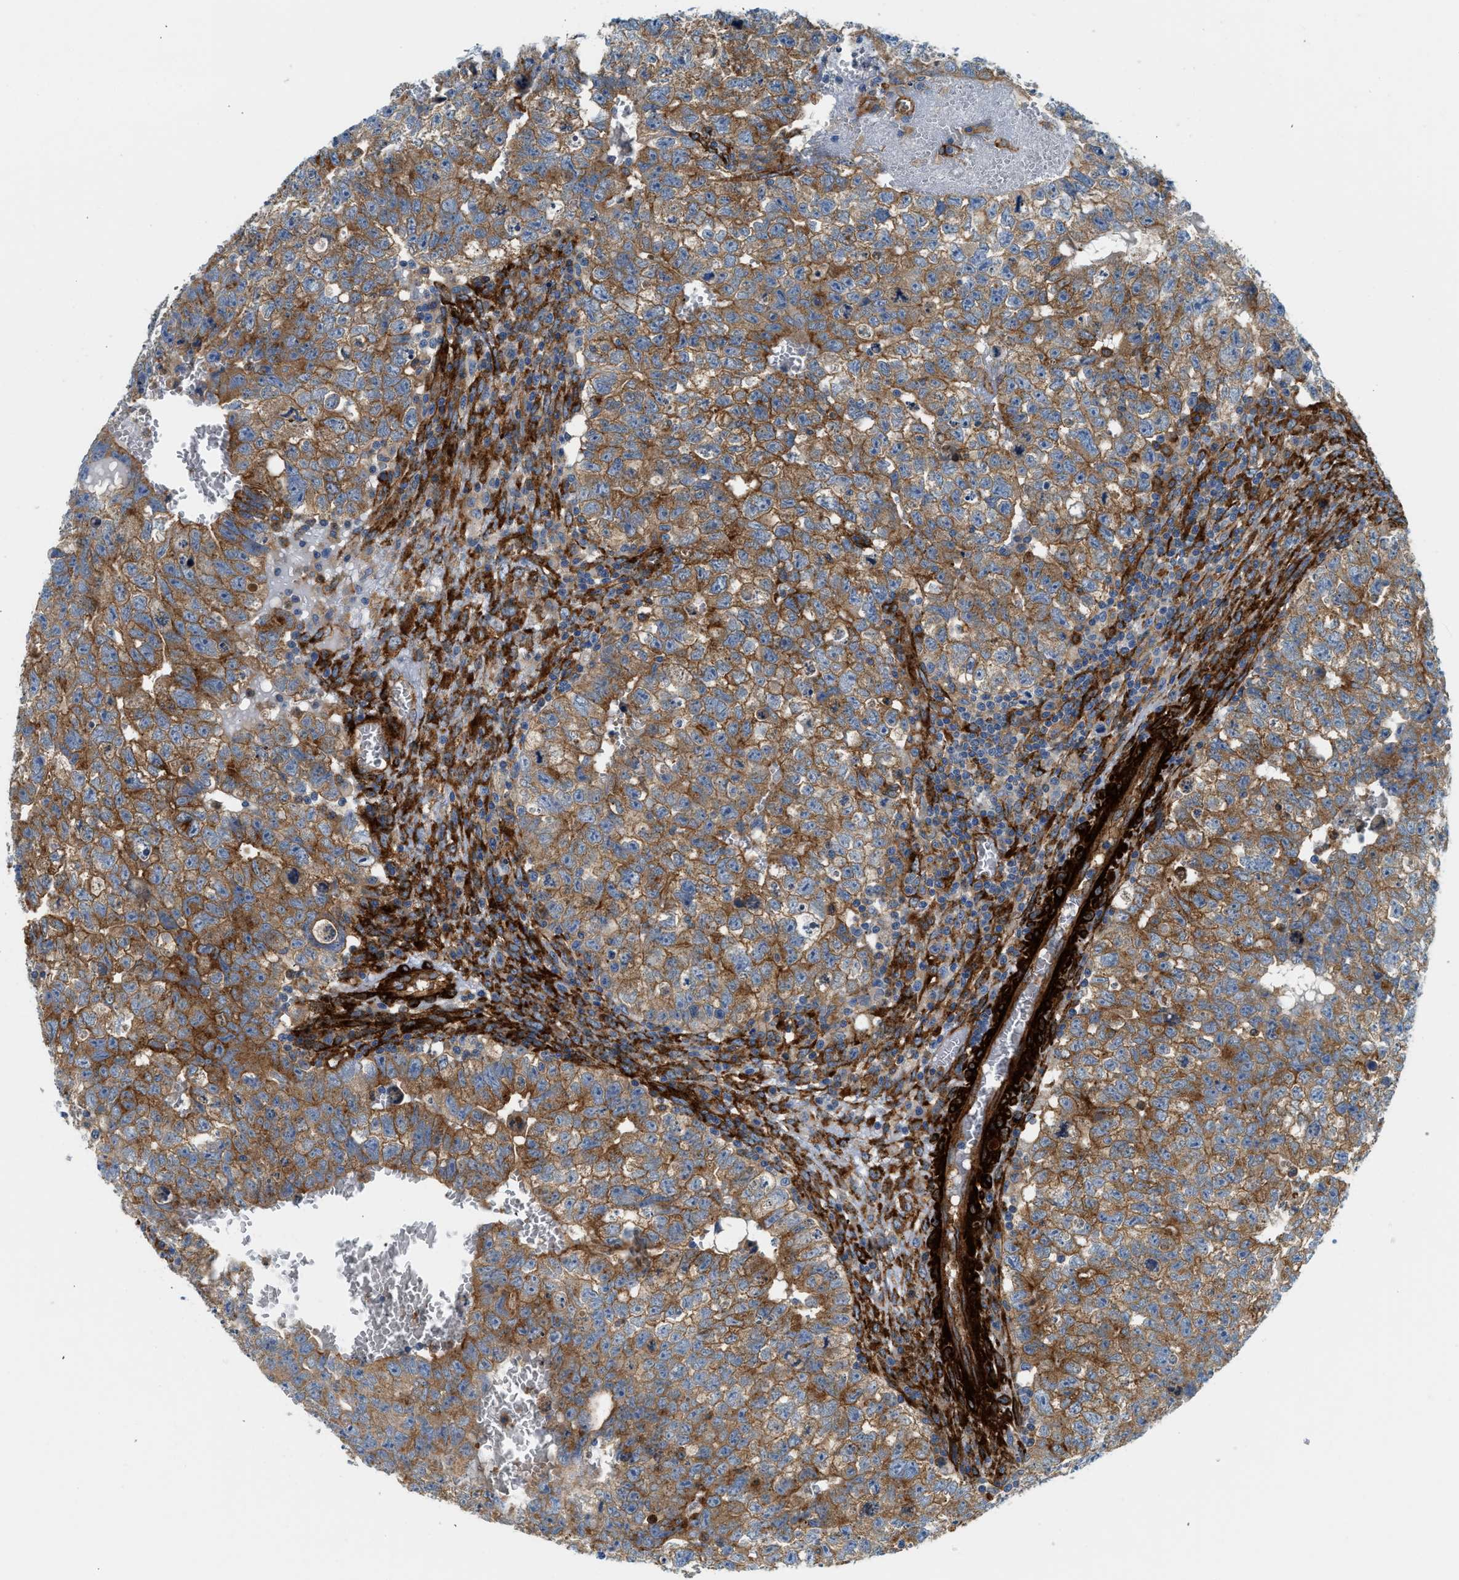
{"staining": {"intensity": "moderate", "quantity": ">75%", "location": "cytoplasmic/membranous"}, "tissue": "testis cancer", "cell_type": "Tumor cells", "image_type": "cancer", "snomed": [{"axis": "morphology", "description": "Seminoma, NOS"}, {"axis": "morphology", "description": "Carcinoma, Embryonal, NOS"}, {"axis": "topography", "description": "Testis"}], "caption": "Tumor cells demonstrate medium levels of moderate cytoplasmic/membranous expression in about >75% of cells in embryonal carcinoma (testis).", "gene": "HIP1", "patient": {"sex": "male", "age": 38}}